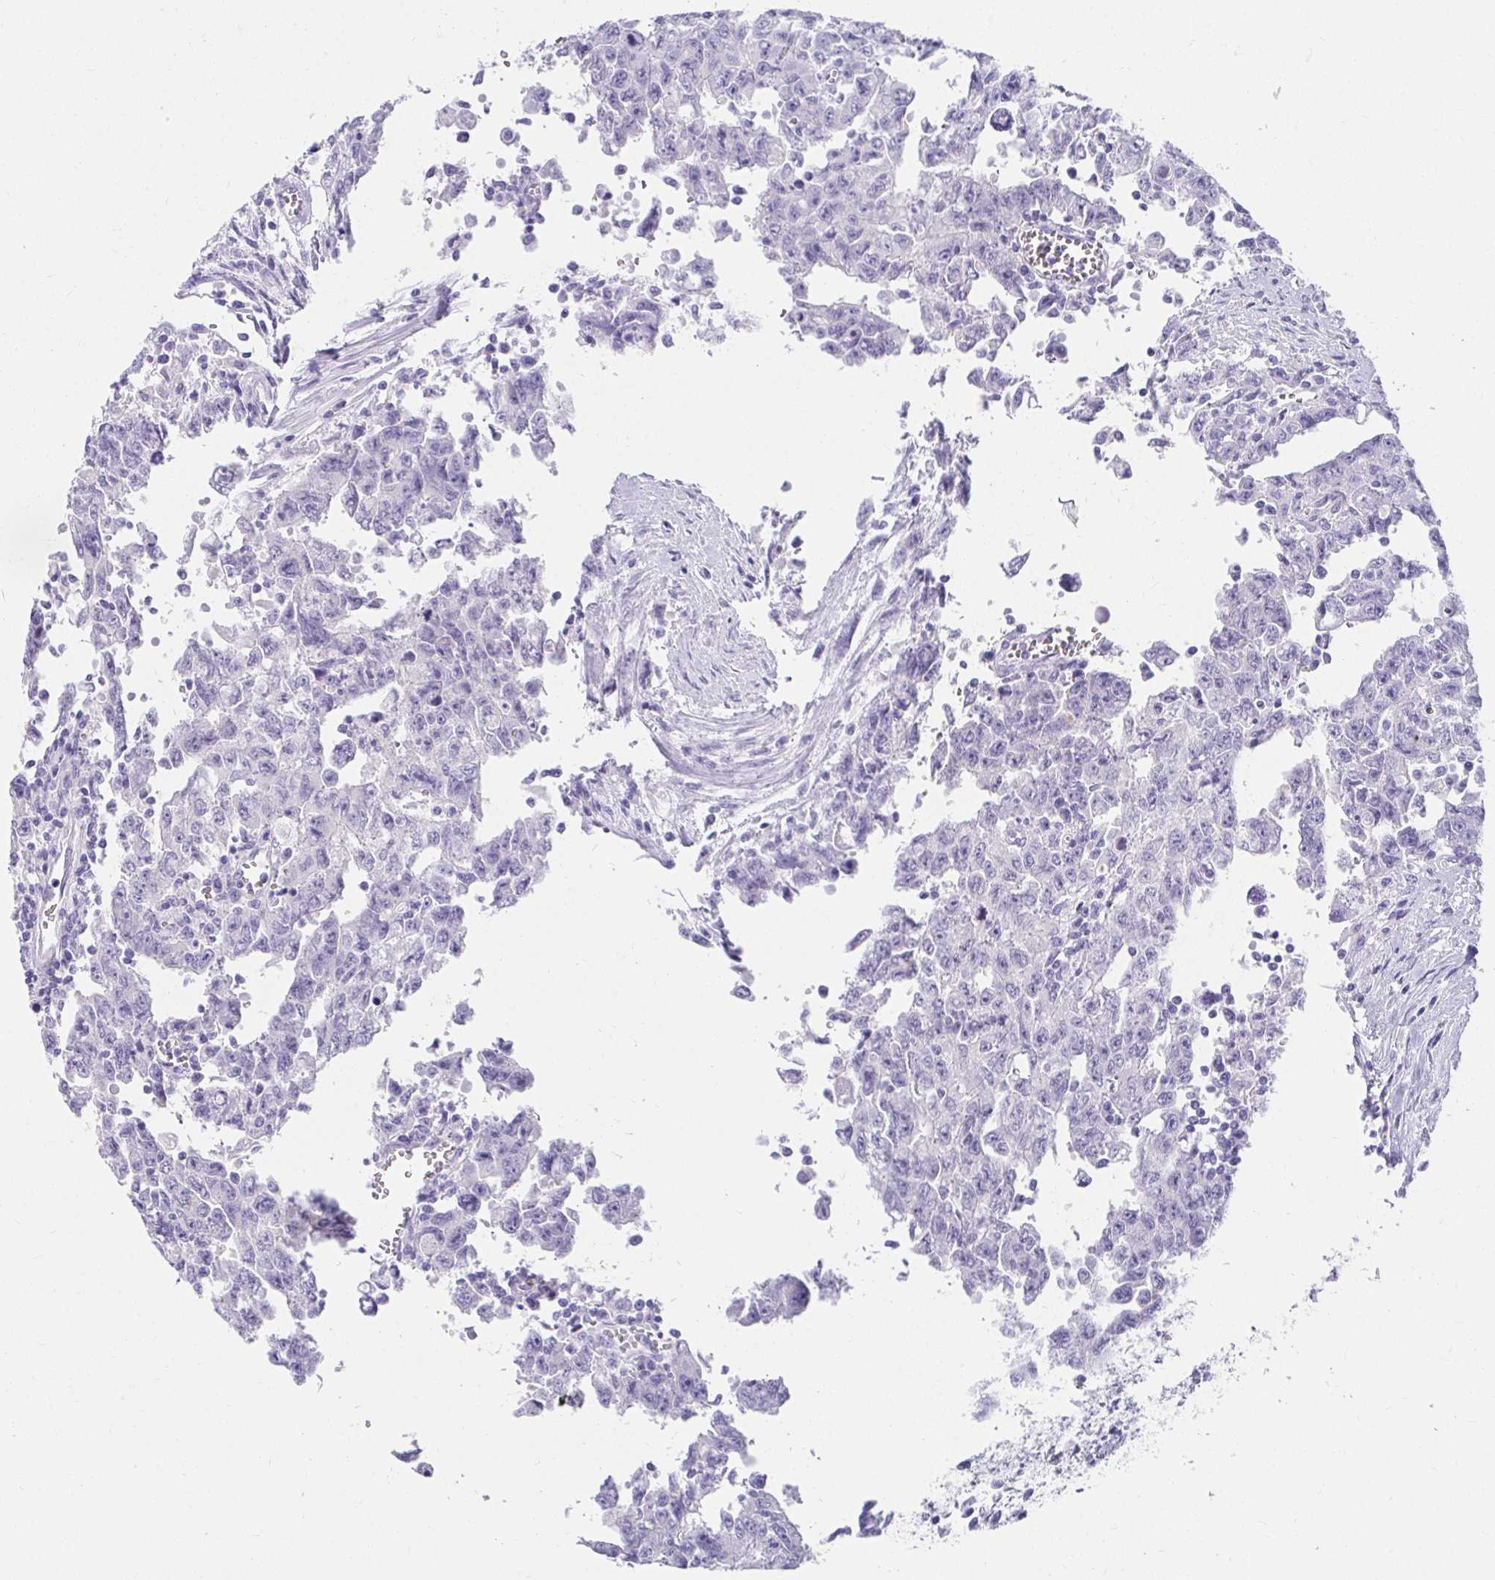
{"staining": {"intensity": "negative", "quantity": "none", "location": "none"}, "tissue": "testis cancer", "cell_type": "Tumor cells", "image_type": "cancer", "snomed": [{"axis": "morphology", "description": "Carcinoma, Embryonal, NOS"}, {"axis": "topography", "description": "Testis"}], "caption": "Immunohistochemical staining of human embryonal carcinoma (testis) reveals no significant positivity in tumor cells.", "gene": "VGLL1", "patient": {"sex": "male", "age": 24}}